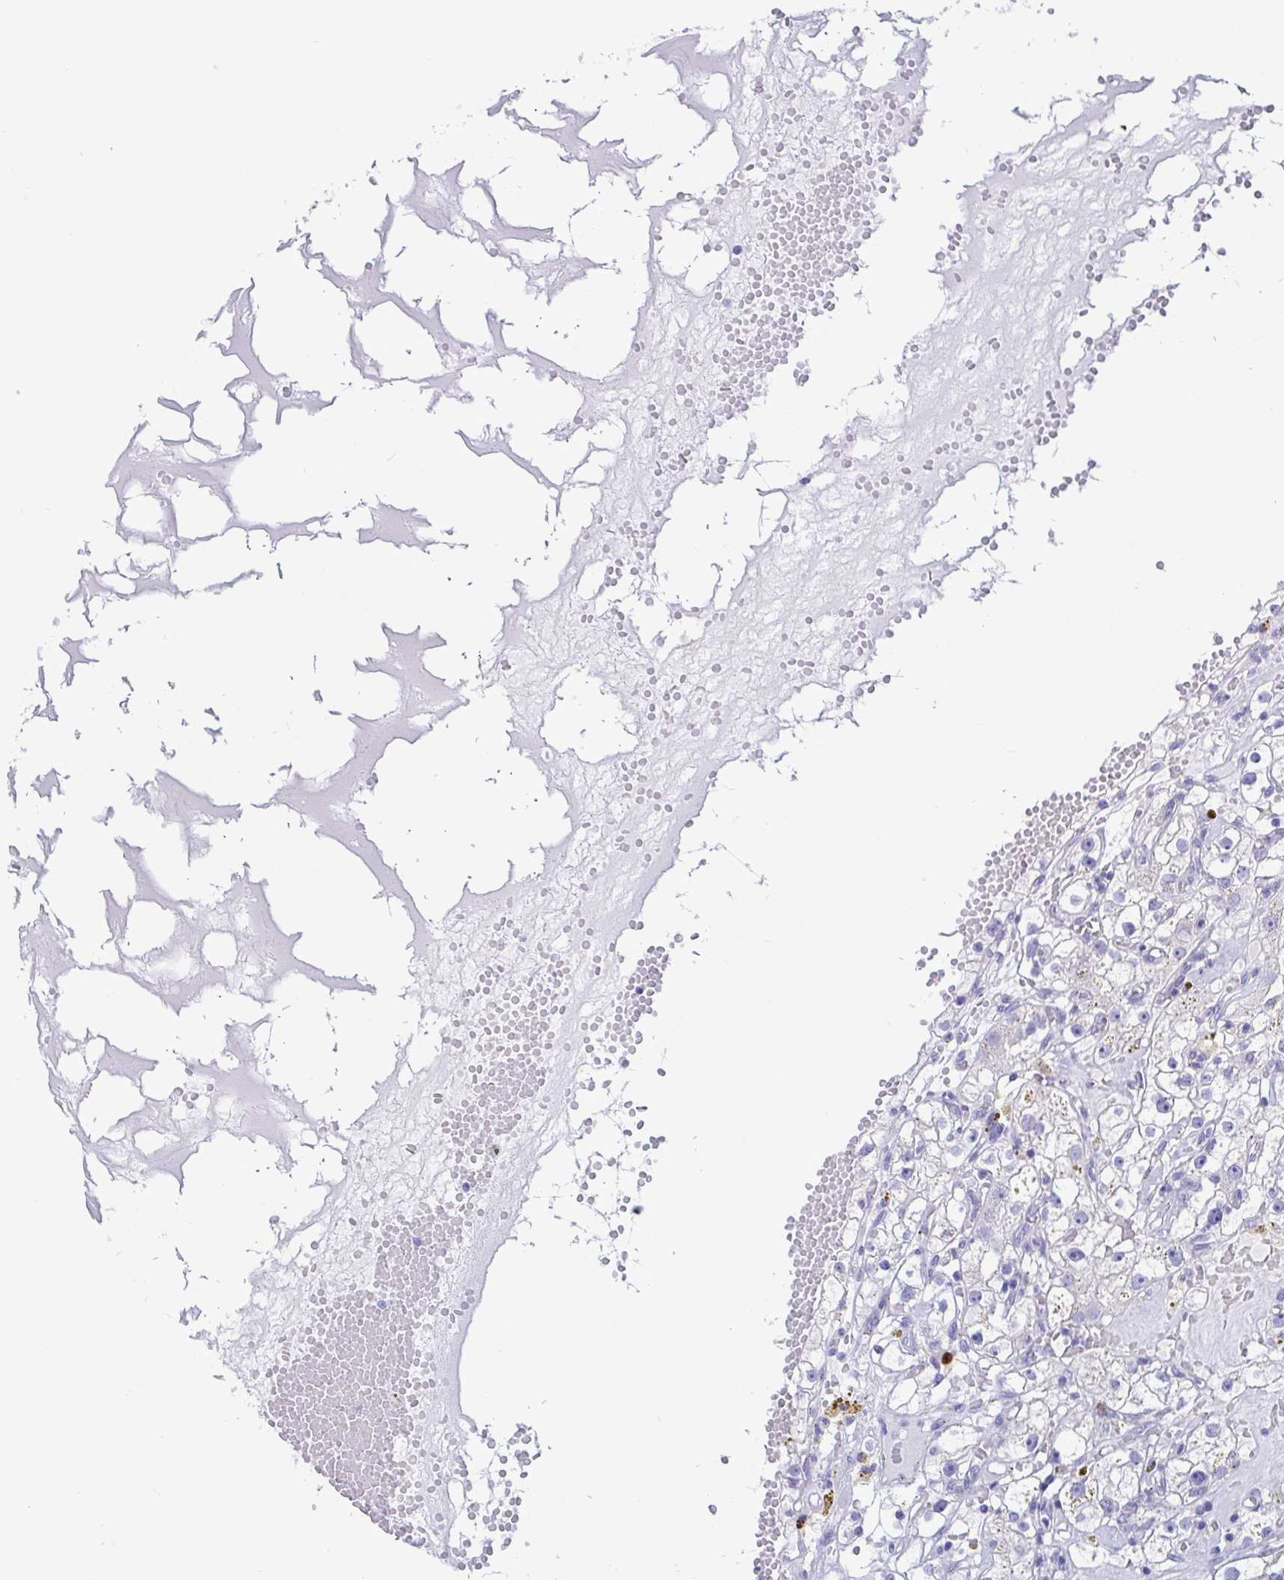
{"staining": {"intensity": "negative", "quantity": "none", "location": "none"}, "tissue": "renal cancer", "cell_type": "Tumor cells", "image_type": "cancer", "snomed": [{"axis": "morphology", "description": "Adenocarcinoma, NOS"}, {"axis": "topography", "description": "Kidney"}], "caption": "IHC of adenocarcinoma (renal) shows no staining in tumor cells.", "gene": "RNASE3", "patient": {"sex": "male", "age": 56}}